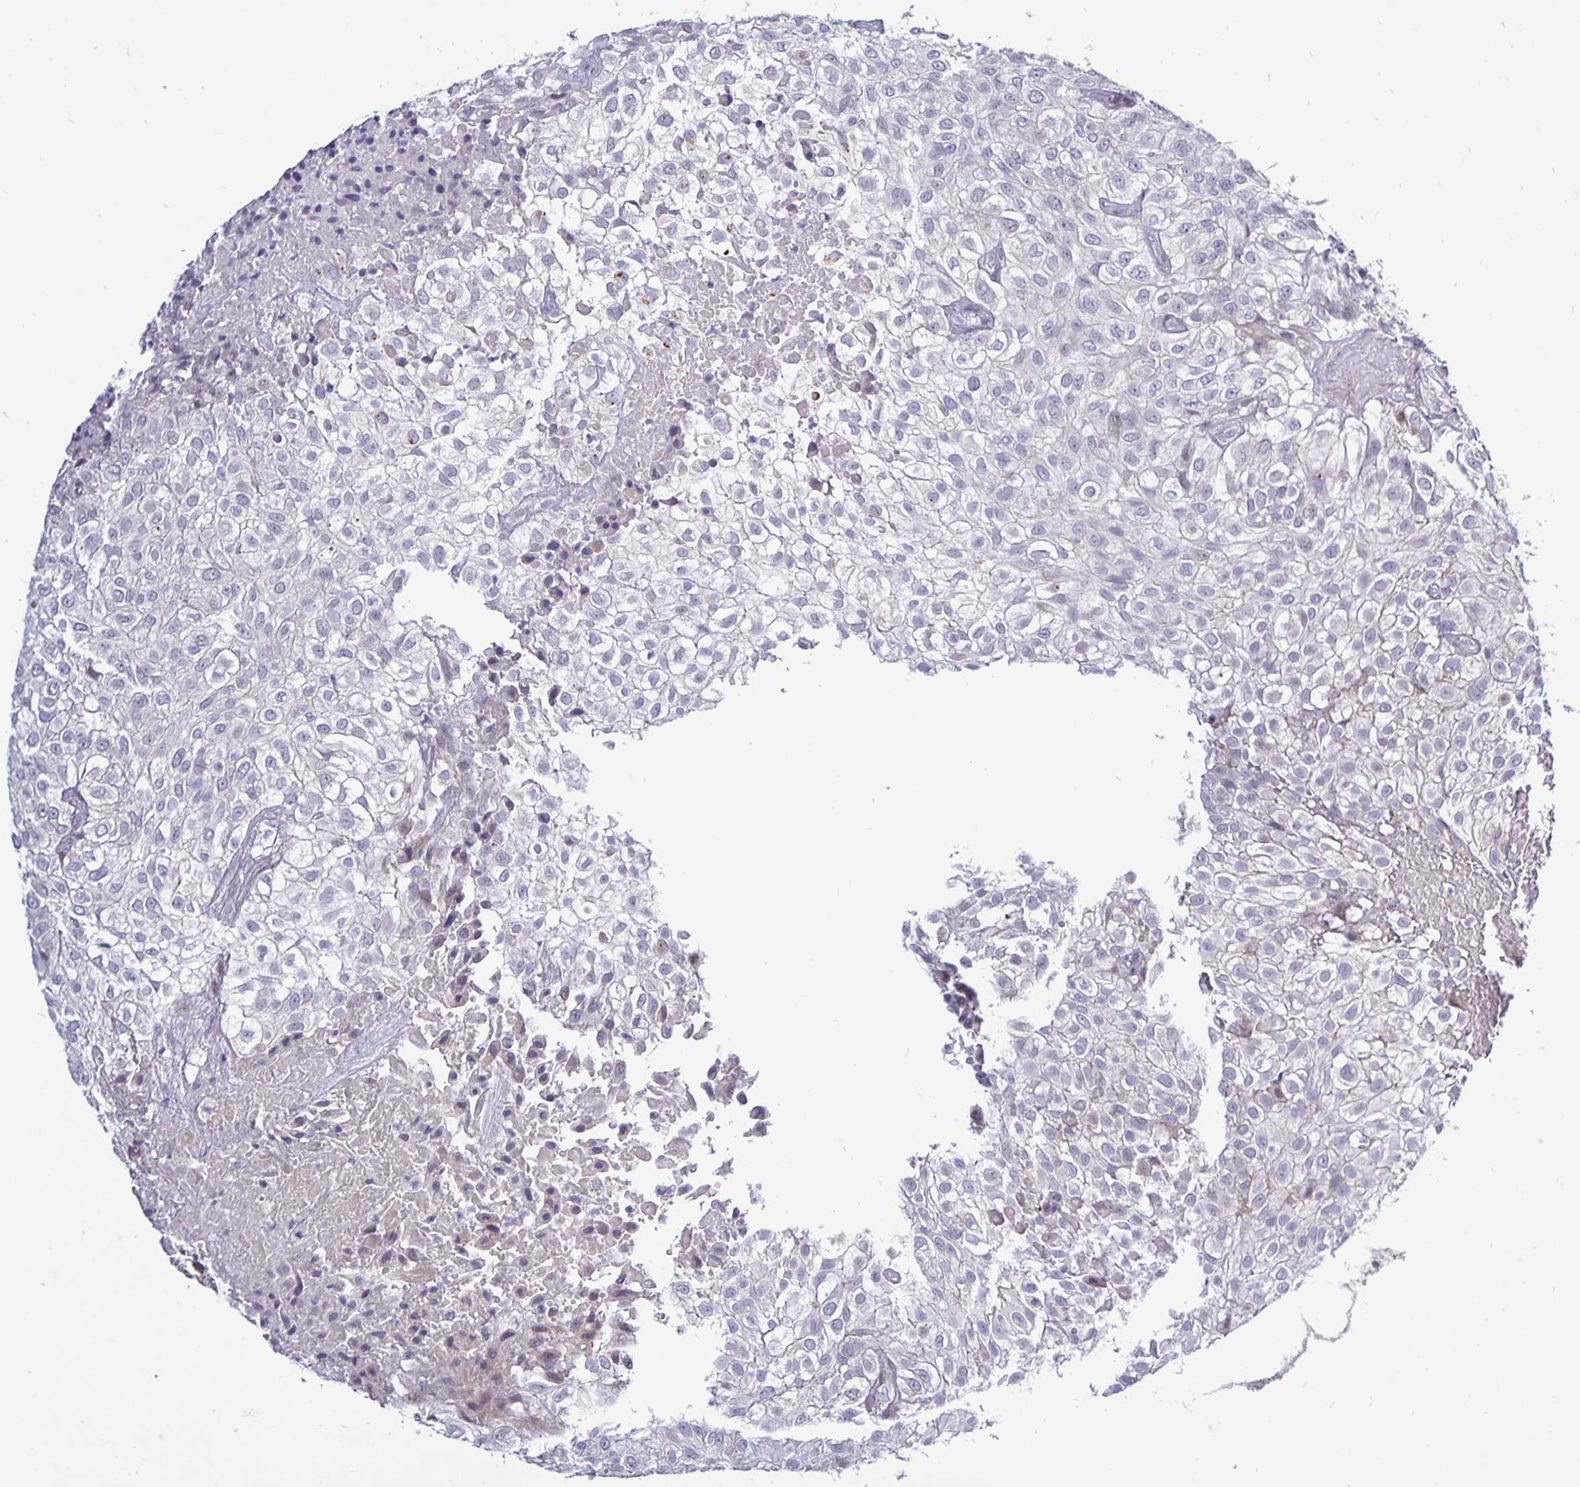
{"staining": {"intensity": "negative", "quantity": "none", "location": "none"}, "tissue": "urothelial cancer", "cell_type": "Tumor cells", "image_type": "cancer", "snomed": [{"axis": "morphology", "description": "Urothelial carcinoma, High grade"}, {"axis": "topography", "description": "Urinary bladder"}], "caption": "Tumor cells are negative for protein expression in human urothelial carcinoma (high-grade). (DAB immunohistochemistry visualized using brightfield microscopy, high magnification).", "gene": "ERBB2", "patient": {"sex": "male", "age": 56}}